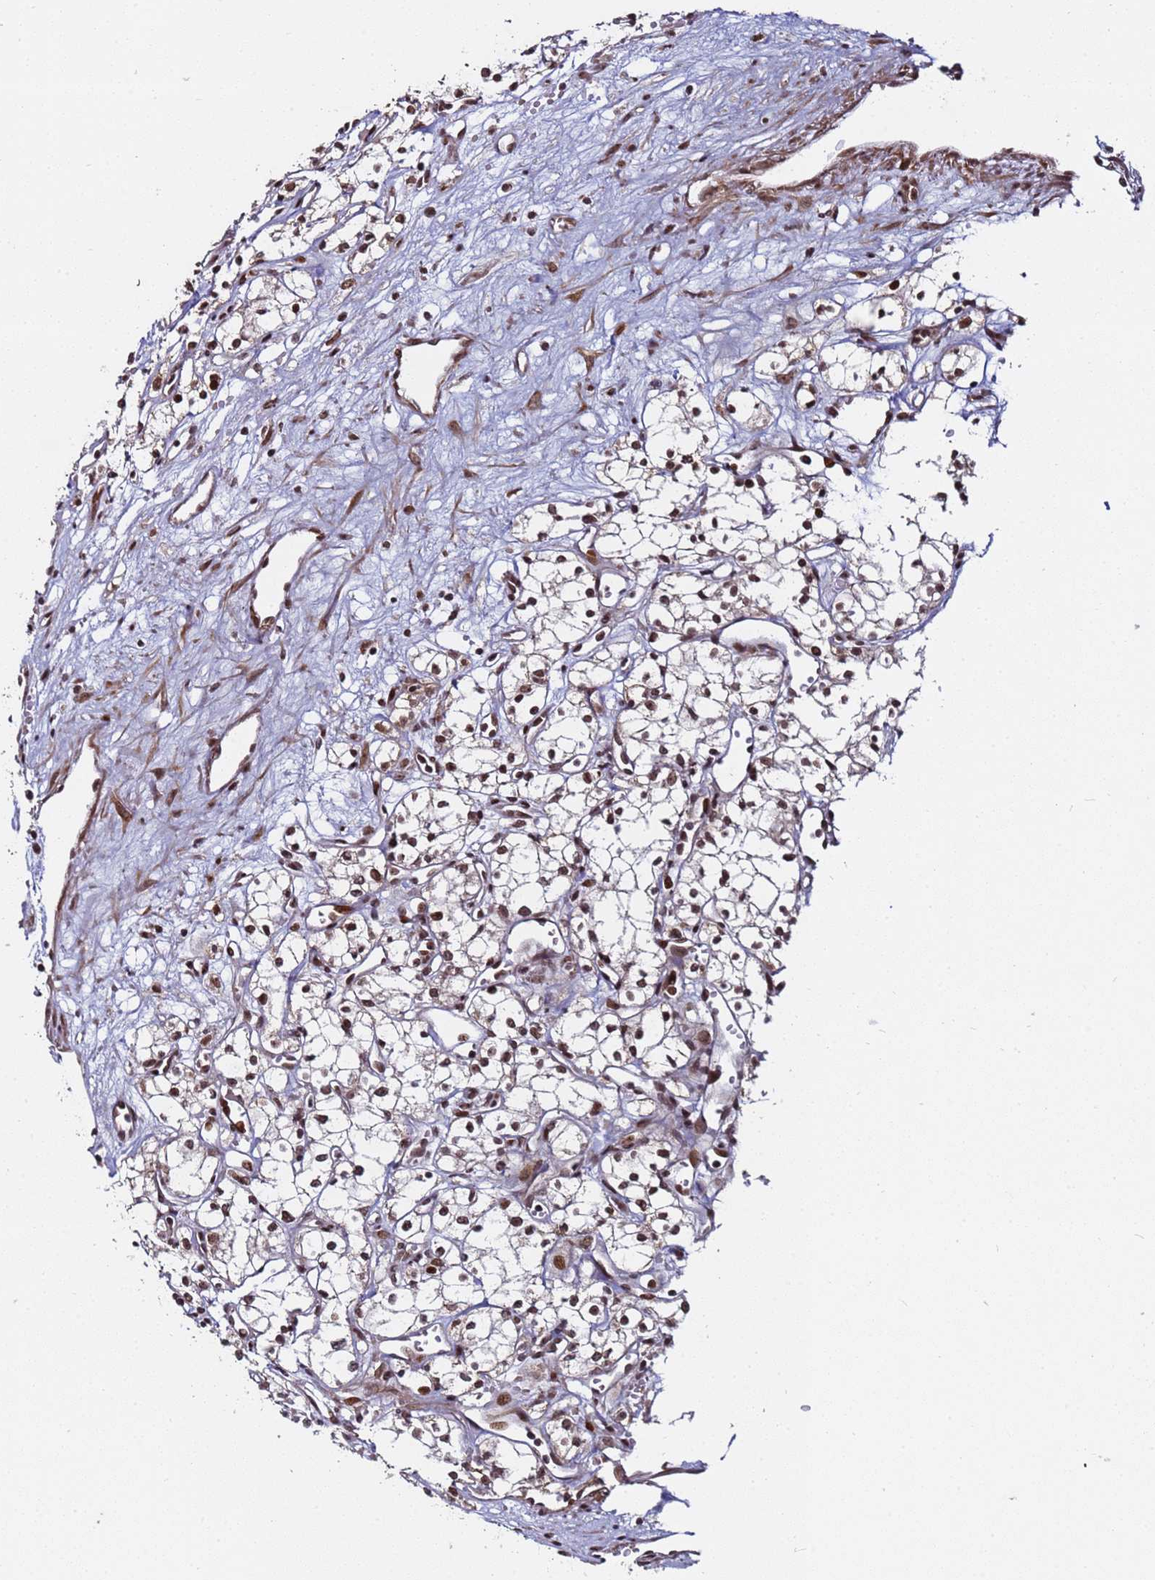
{"staining": {"intensity": "moderate", "quantity": ">75%", "location": "cytoplasmic/membranous,nuclear"}, "tissue": "renal cancer", "cell_type": "Tumor cells", "image_type": "cancer", "snomed": [{"axis": "morphology", "description": "Adenocarcinoma, NOS"}, {"axis": "topography", "description": "Kidney"}], "caption": "Brown immunohistochemical staining in human renal cancer (adenocarcinoma) demonstrates moderate cytoplasmic/membranous and nuclear positivity in about >75% of tumor cells.", "gene": "PPM1H", "patient": {"sex": "male", "age": 59}}